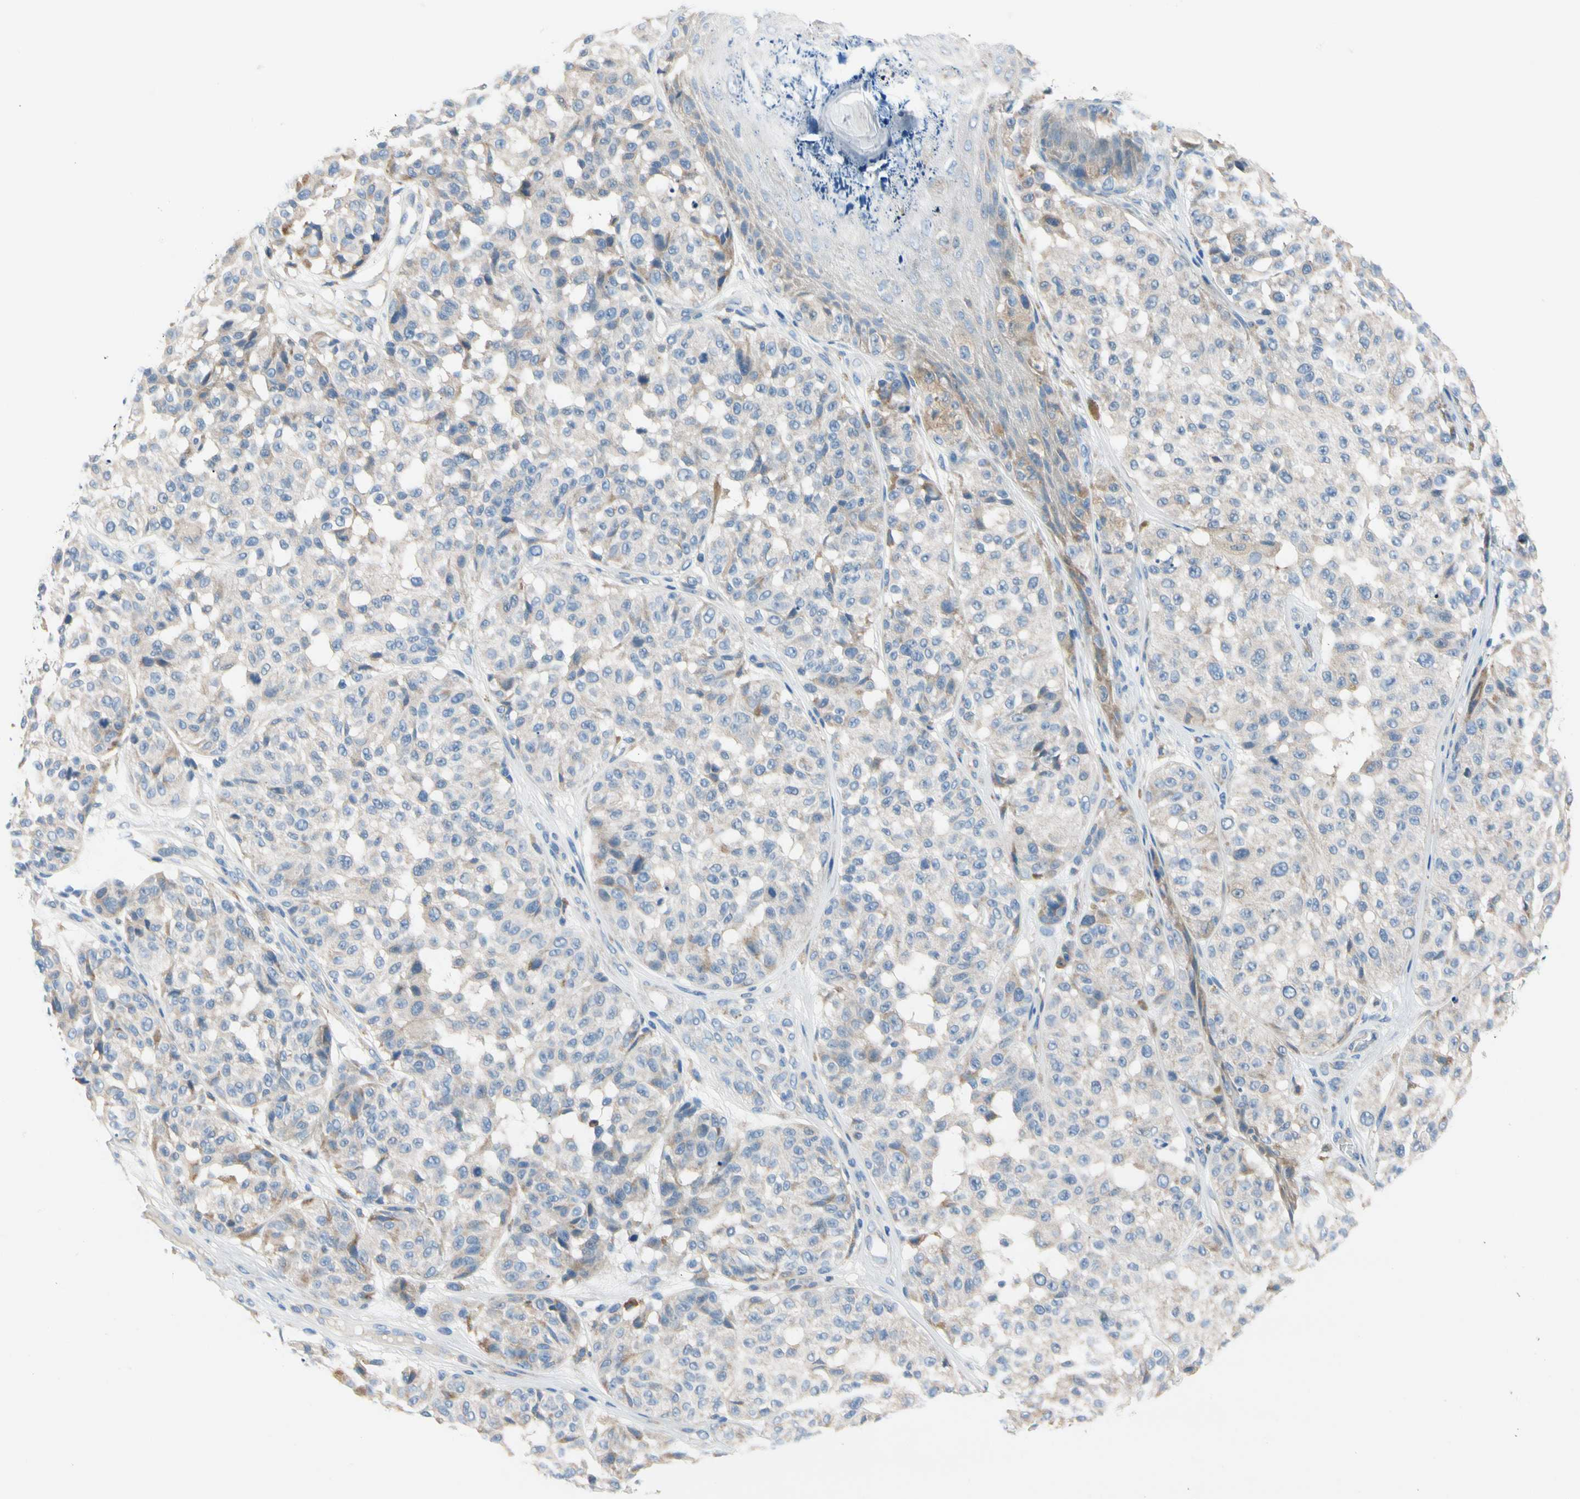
{"staining": {"intensity": "moderate", "quantity": "<25%", "location": "cytoplasmic/membranous"}, "tissue": "melanoma", "cell_type": "Tumor cells", "image_type": "cancer", "snomed": [{"axis": "morphology", "description": "Malignant melanoma, NOS"}, {"axis": "topography", "description": "Skin"}], "caption": "The micrograph shows a brown stain indicating the presence of a protein in the cytoplasmic/membranous of tumor cells in melanoma.", "gene": "STXBP1", "patient": {"sex": "female", "age": 46}}